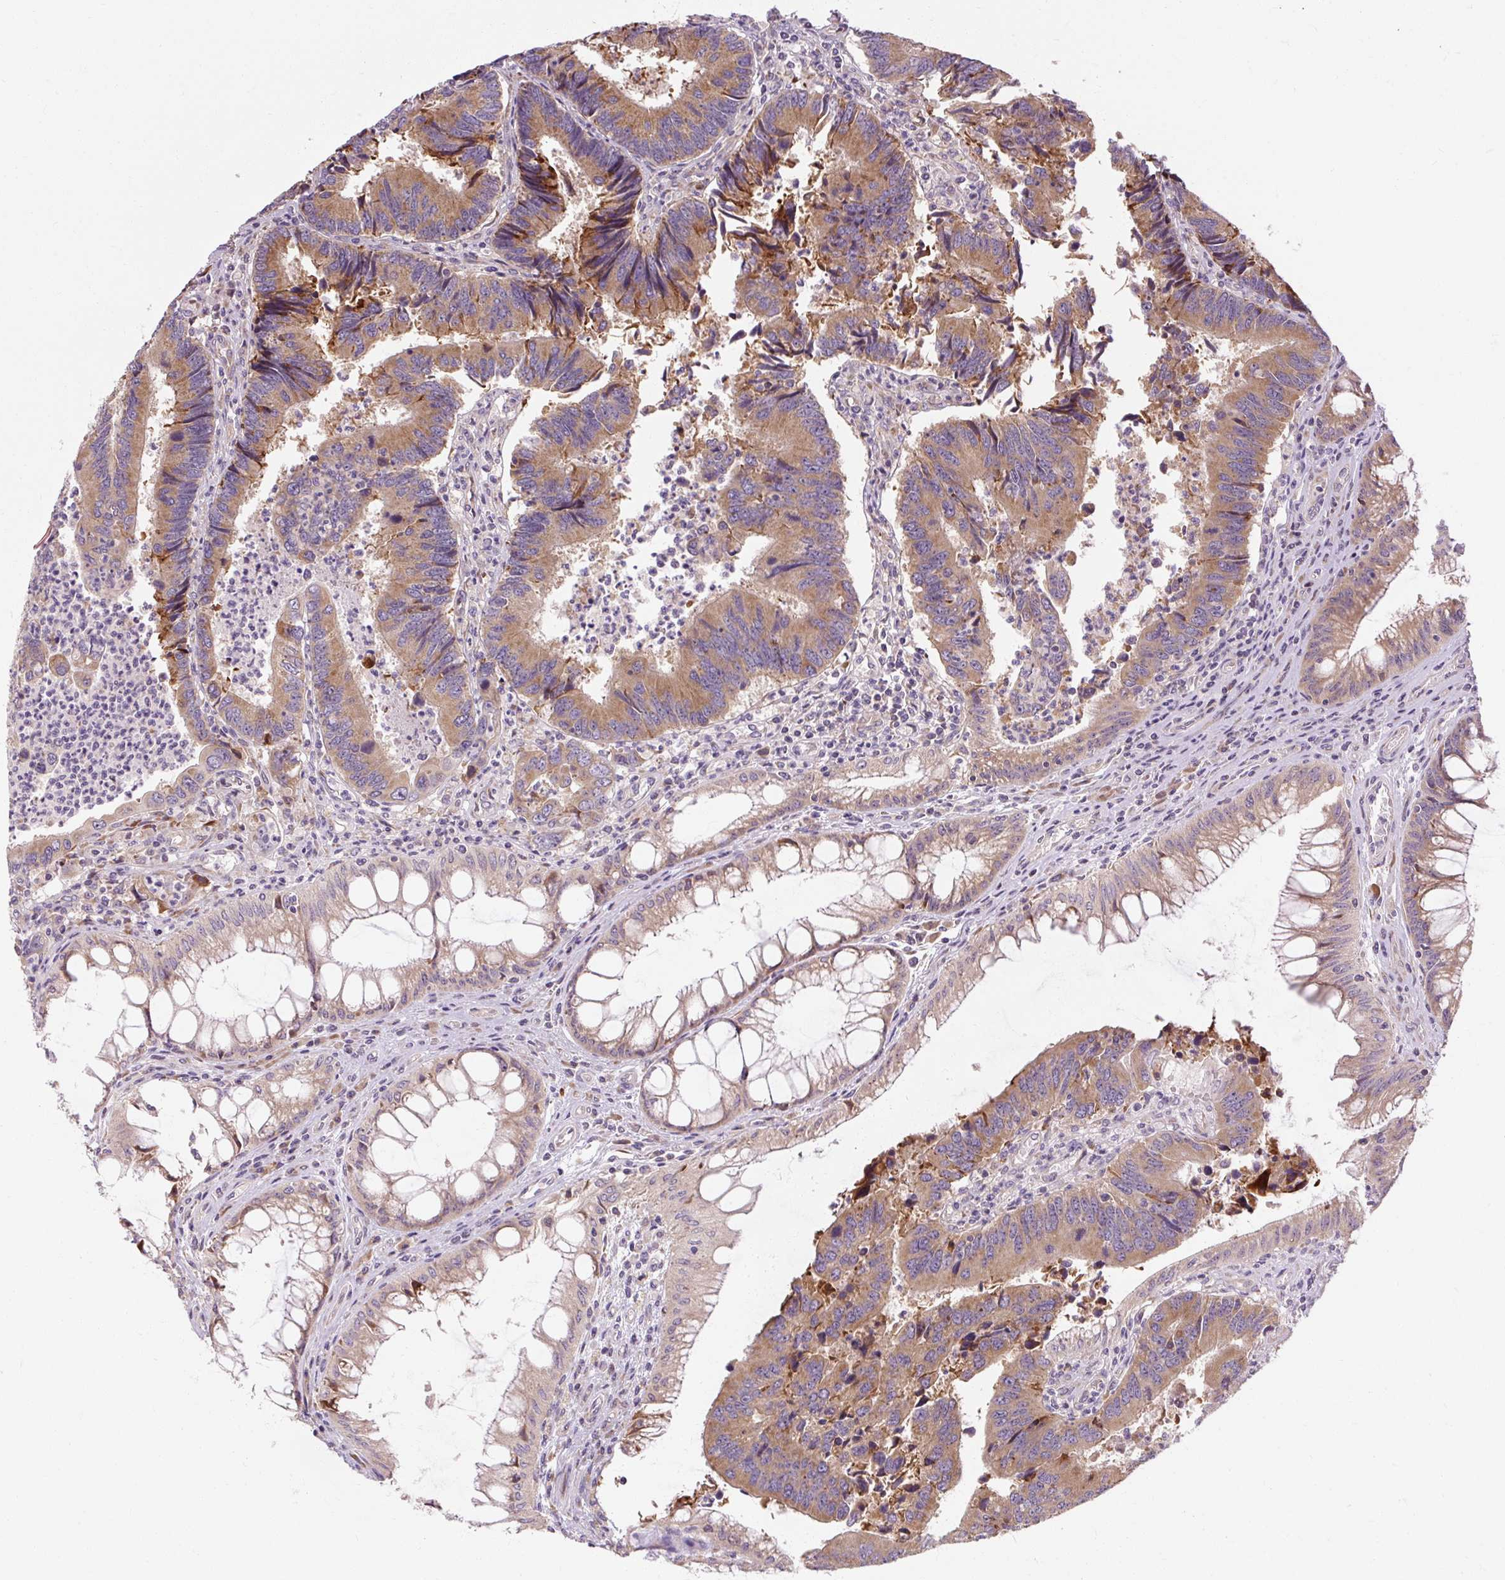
{"staining": {"intensity": "moderate", "quantity": ">75%", "location": "cytoplasmic/membranous"}, "tissue": "colorectal cancer", "cell_type": "Tumor cells", "image_type": "cancer", "snomed": [{"axis": "morphology", "description": "Adenocarcinoma, NOS"}, {"axis": "topography", "description": "Colon"}], "caption": "Colorectal cancer tissue exhibits moderate cytoplasmic/membranous staining in approximately >75% of tumor cells, visualized by immunohistochemistry. Nuclei are stained in blue.", "gene": "PRSS48", "patient": {"sex": "female", "age": 67}}